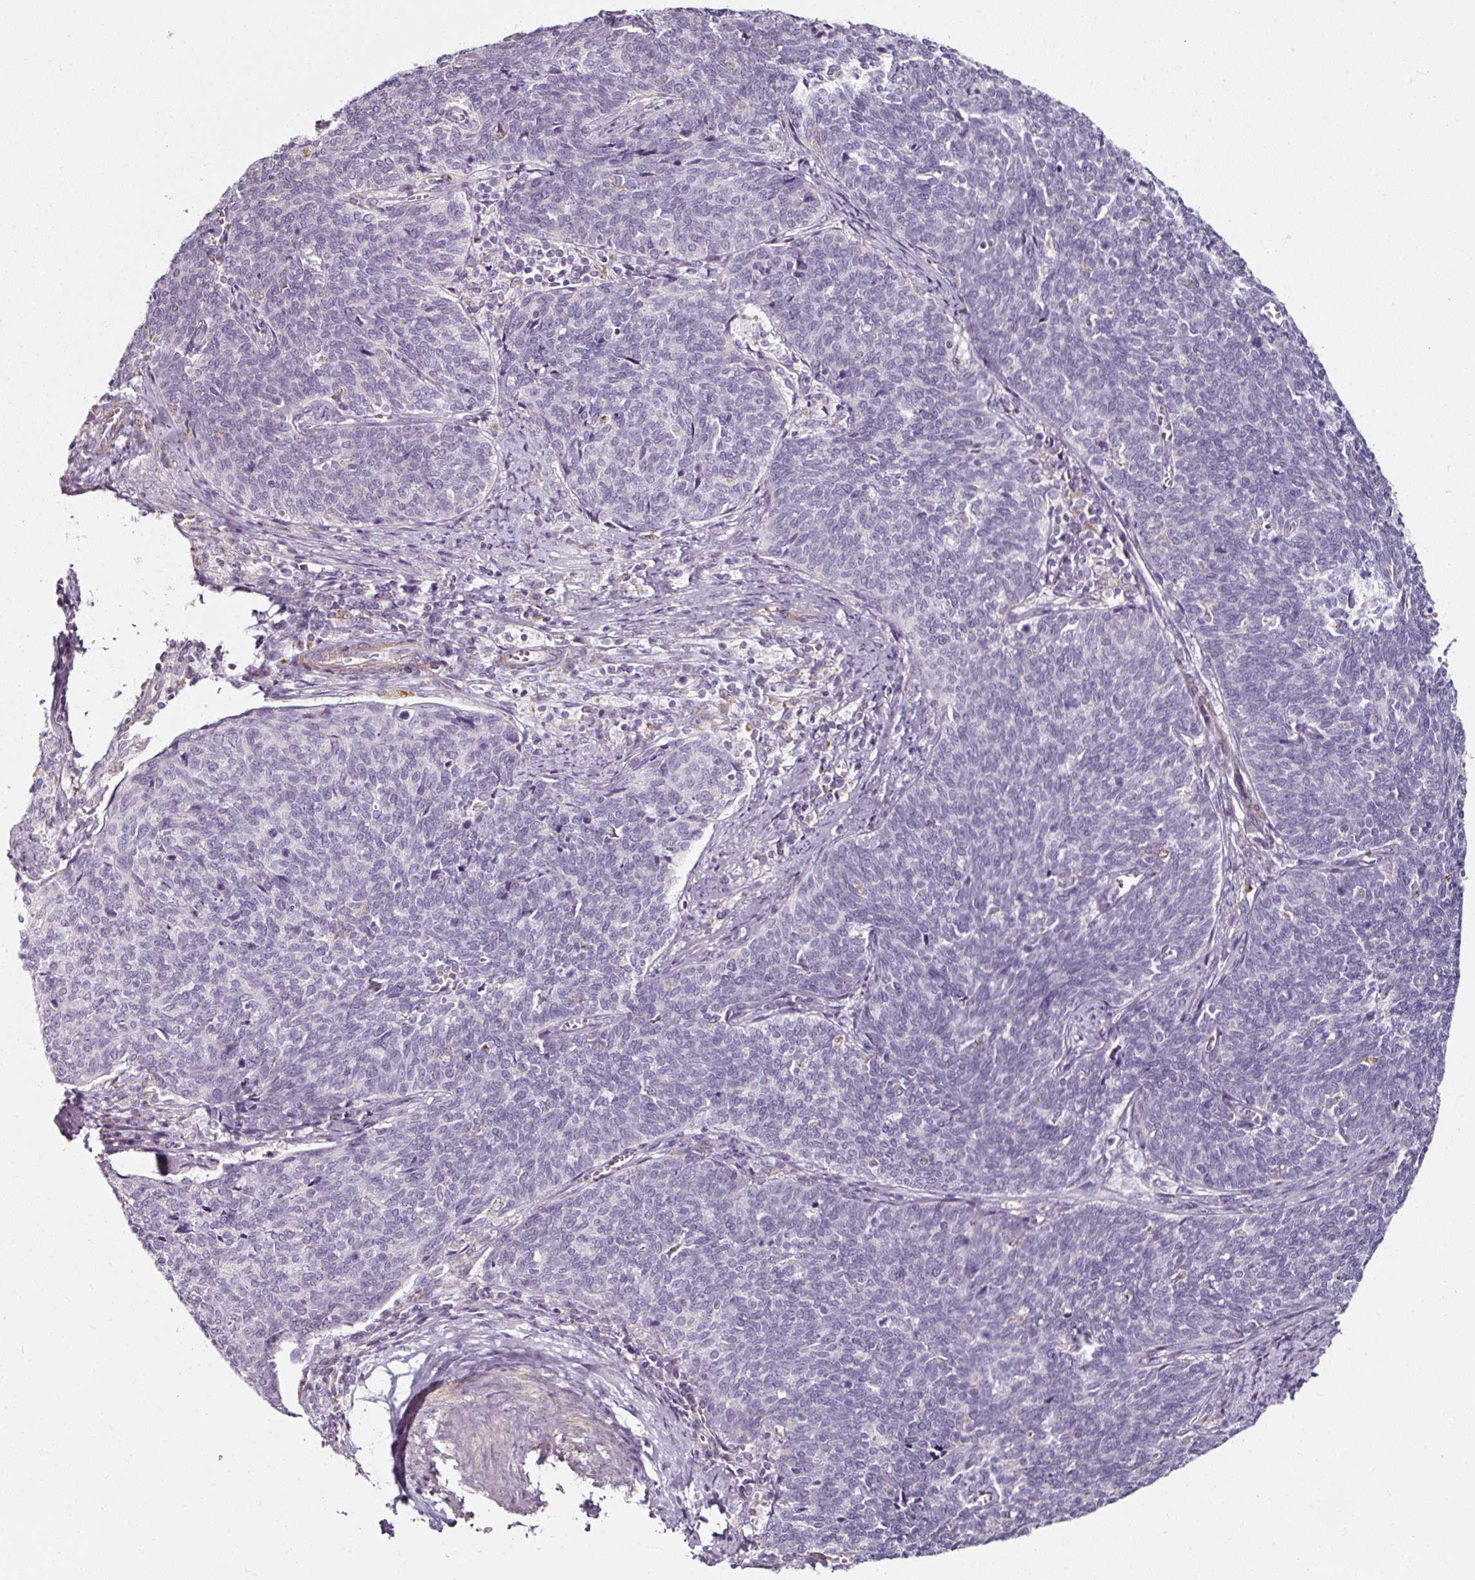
{"staining": {"intensity": "negative", "quantity": "none", "location": "none"}, "tissue": "cervical cancer", "cell_type": "Tumor cells", "image_type": "cancer", "snomed": [{"axis": "morphology", "description": "Squamous cell carcinoma, NOS"}, {"axis": "topography", "description": "Cervix"}], "caption": "An image of human cervical squamous cell carcinoma is negative for staining in tumor cells. The staining is performed using DAB (3,3'-diaminobenzidine) brown chromogen with nuclei counter-stained in using hematoxylin.", "gene": "CAP2", "patient": {"sex": "female", "age": 39}}